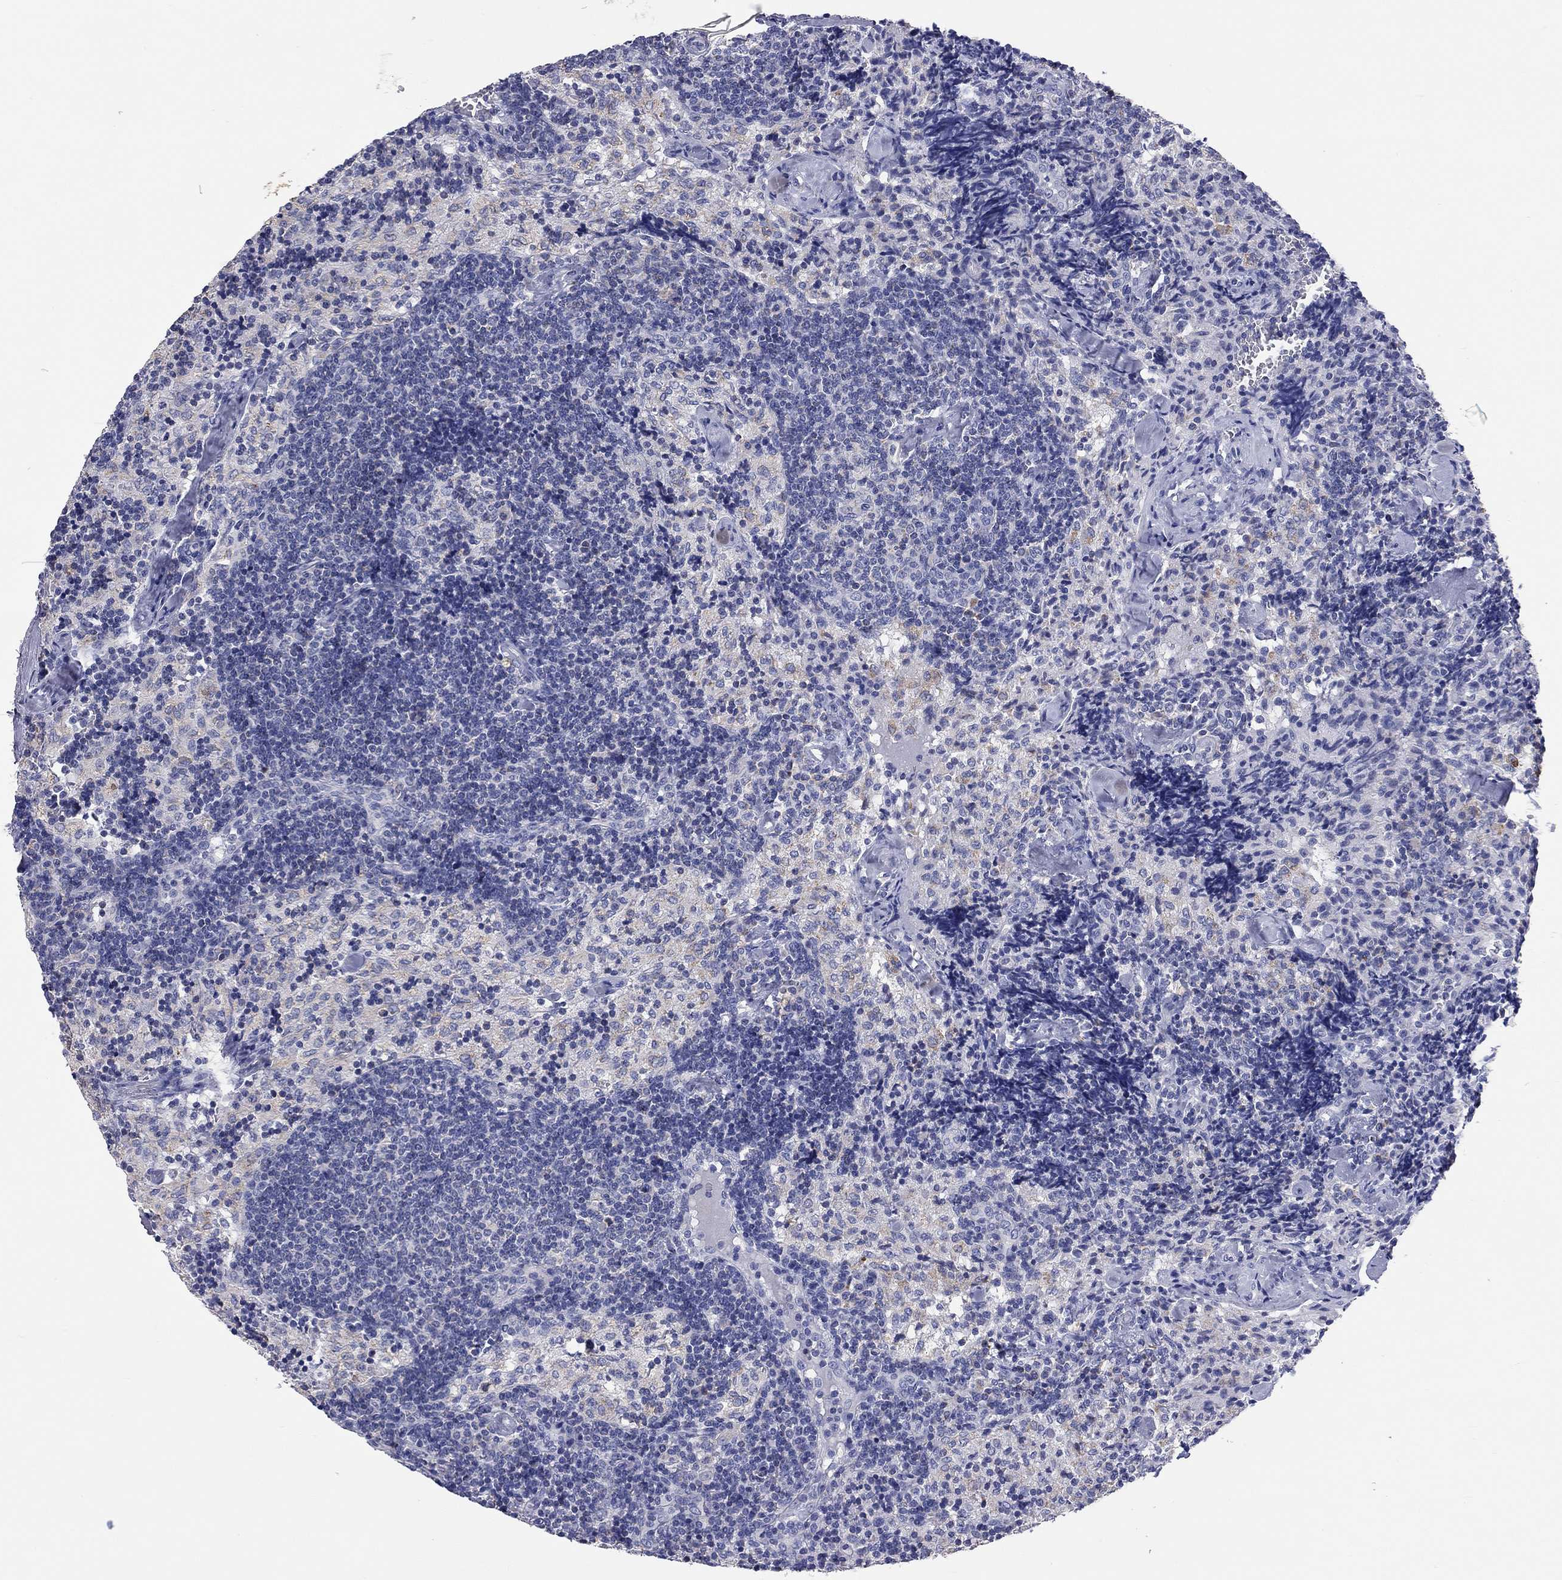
{"staining": {"intensity": "negative", "quantity": "none", "location": "none"}, "tissue": "lymph node", "cell_type": "Germinal center cells", "image_type": "normal", "snomed": [{"axis": "morphology", "description": "Normal tissue, NOS"}, {"axis": "topography", "description": "Lymph node"}], "caption": "DAB (3,3'-diaminobenzidine) immunohistochemical staining of benign human lymph node shows no significant positivity in germinal center cells. (Stains: DAB IHC with hematoxylin counter stain, Microscopy: brightfield microscopy at high magnification).", "gene": "RCAN1", "patient": {"sex": "female", "age": 52}}